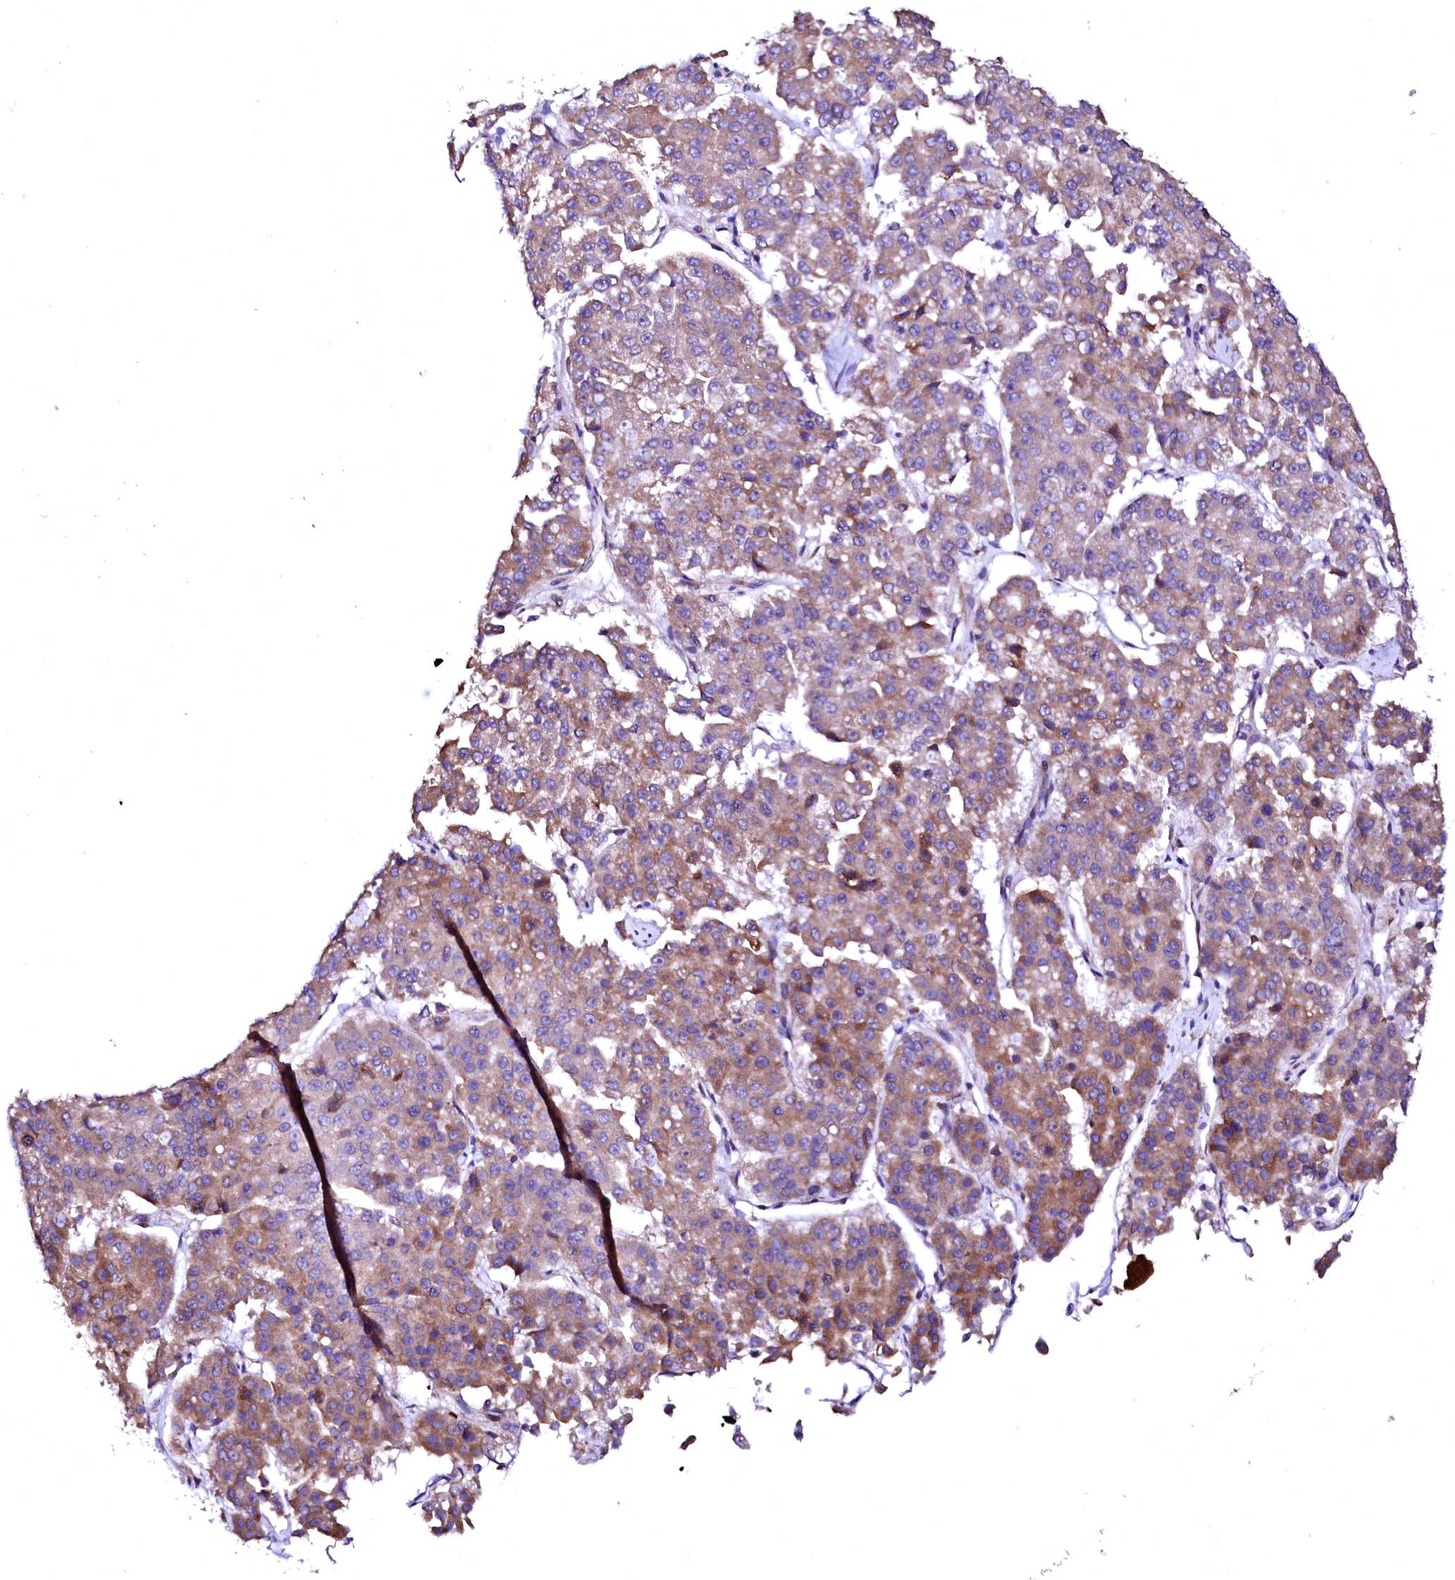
{"staining": {"intensity": "moderate", "quantity": "<25%", "location": "cytoplasmic/membranous"}, "tissue": "pancreatic cancer", "cell_type": "Tumor cells", "image_type": "cancer", "snomed": [{"axis": "morphology", "description": "Adenocarcinoma, NOS"}, {"axis": "topography", "description": "Pancreas"}], "caption": "An immunohistochemistry (IHC) micrograph of tumor tissue is shown. Protein staining in brown highlights moderate cytoplasmic/membranous positivity in pancreatic adenocarcinoma within tumor cells.", "gene": "GPR176", "patient": {"sex": "male", "age": 50}}